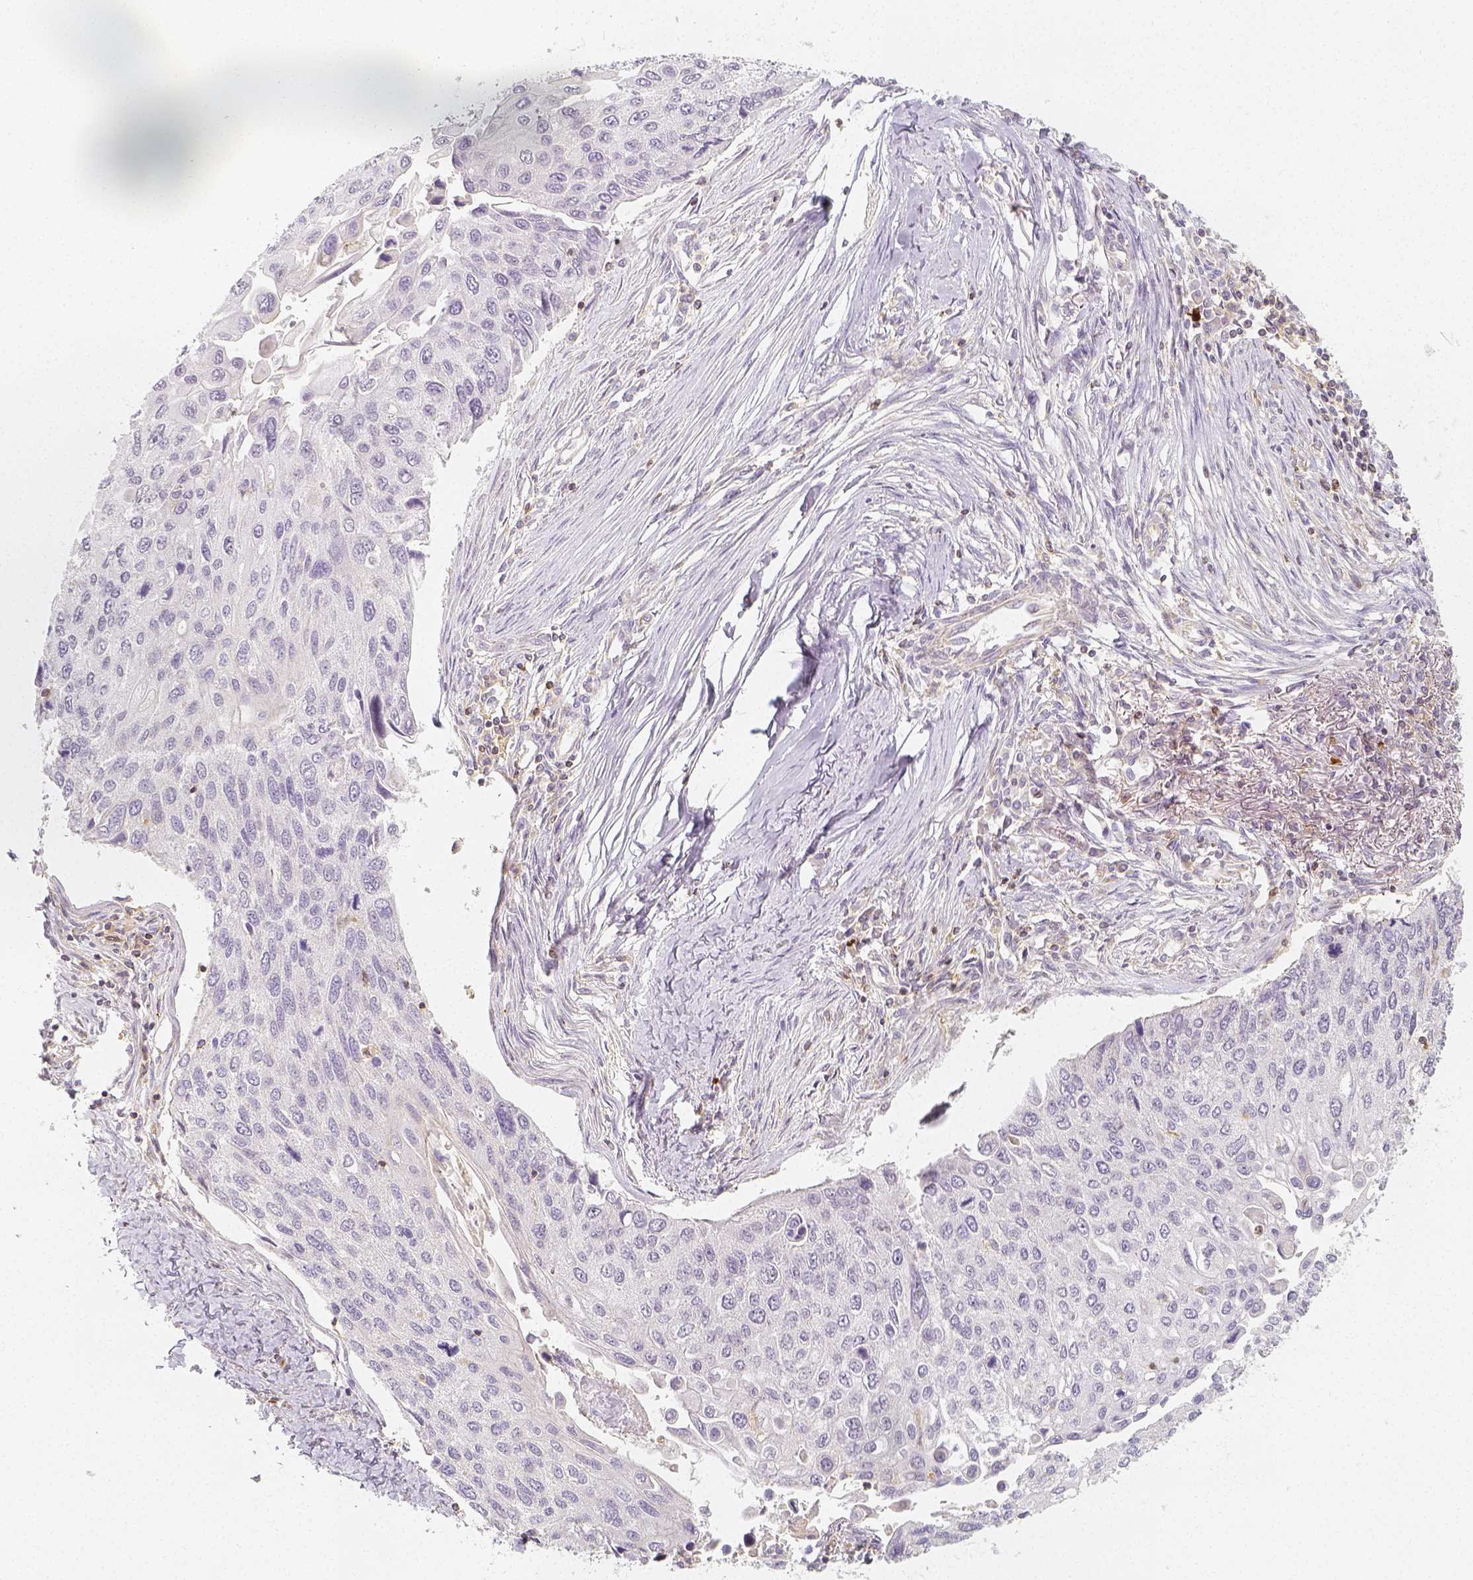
{"staining": {"intensity": "negative", "quantity": "none", "location": "none"}, "tissue": "lung cancer", "cell_type": "Tumor cells", "image_type": "cancer", "snomed": [{"axis": "morphology", "description": "Squamous cell carcinoma, NOS"}, {"axis": "morphology", "description": "Squamous cell carcinoma, metastatic, NOS"}, {"axis": "topography", "description": "Lung"}], "caption": "The photomicrograph displays no staining of tumor cells in lung cancer (metastatic squamous cell carcinoma).", "gene": "PTPRJ", "patient": {"sex": "male", "age": 63}}